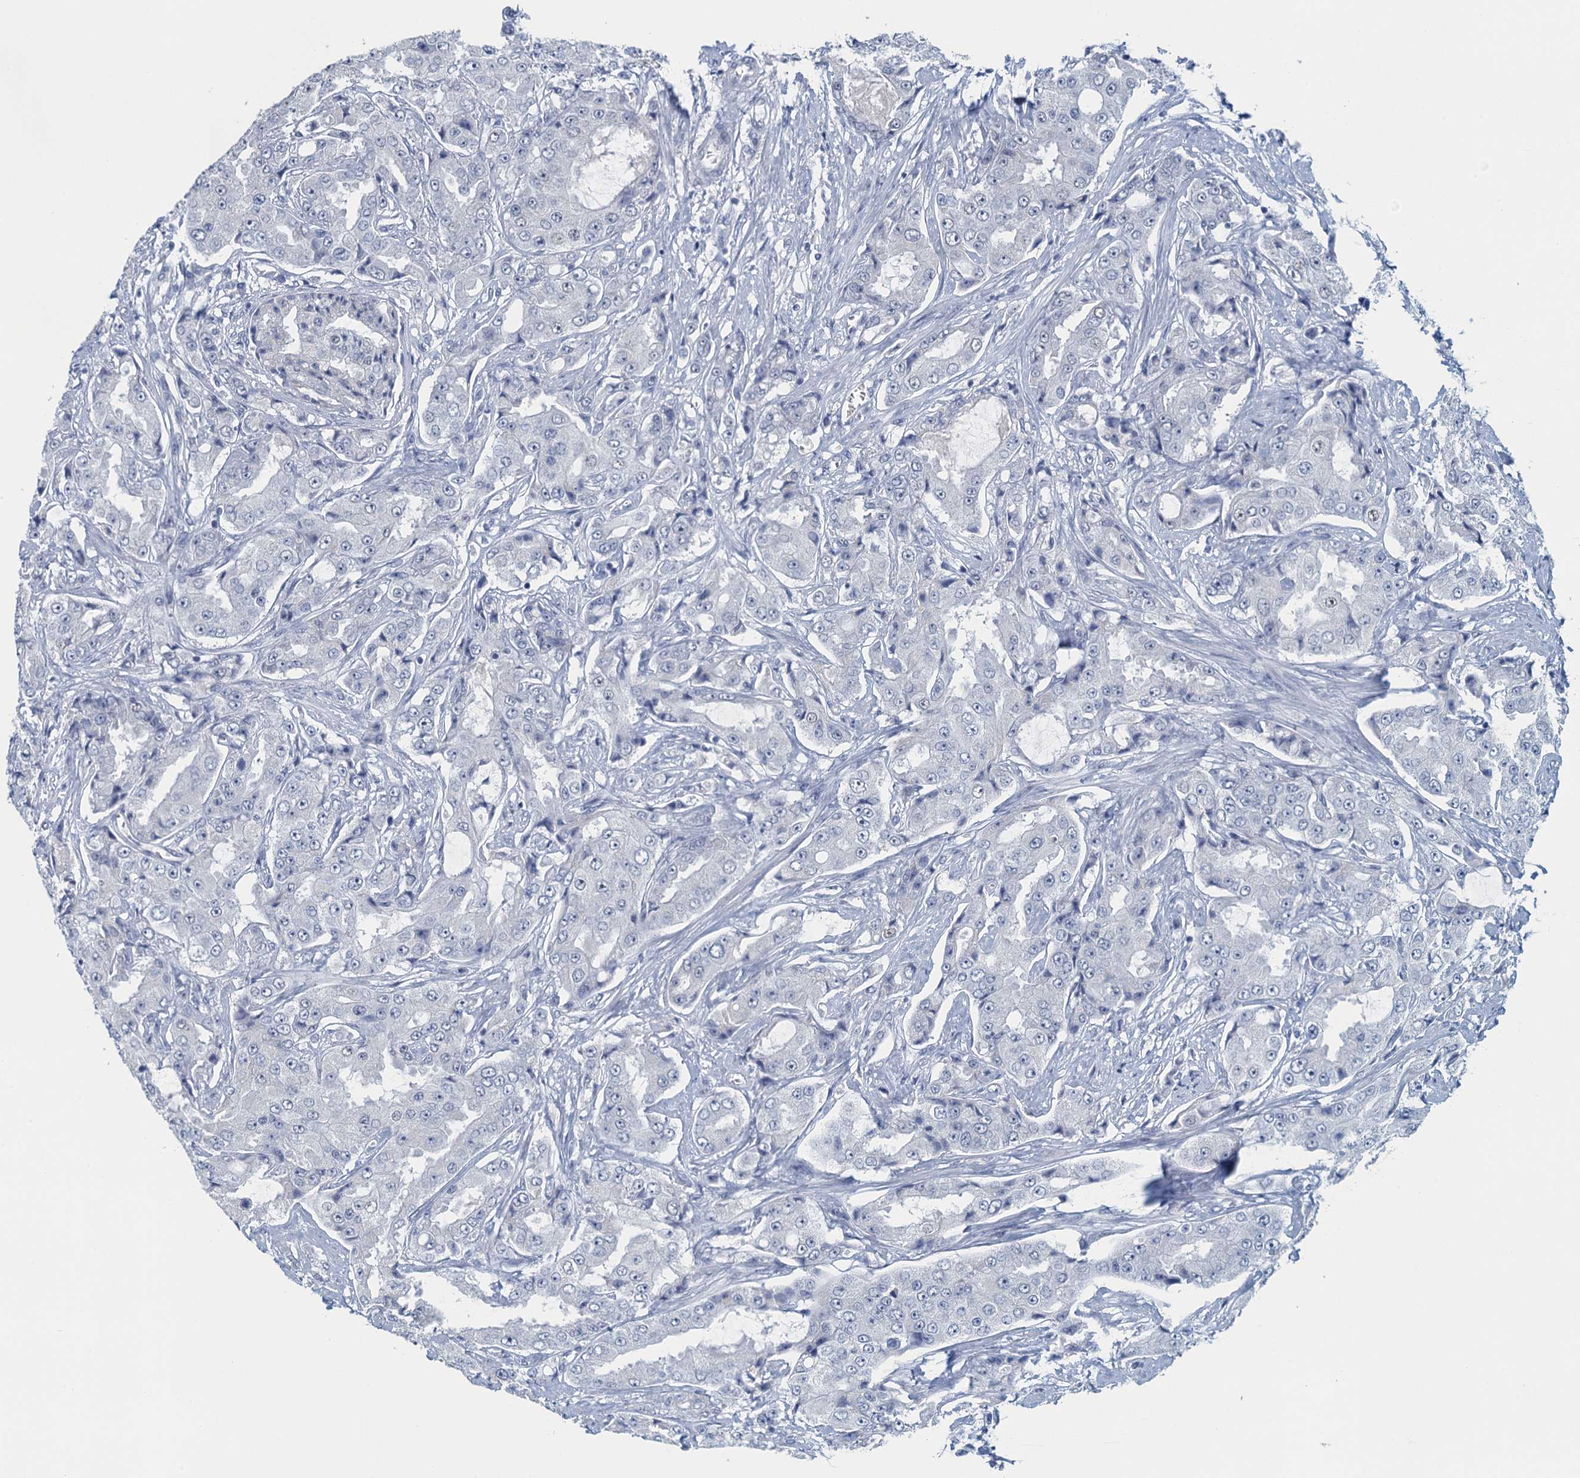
{"staining": {"intensity": "negative", "quantity": "none", "location": "none"}, "tissue": "prostate cancer", "cell_type": "Tumor cells", "image_type": "cancer", "snomed": [{"axis": "morphology", "description": "Adenocarcinoma, High grade"}, {"axis": "topography", "description": "Prostate"}], "caption": "Tumor cells show no significant expression in prostate cancer (high-grade adenocarcinoma). (Brightfield microscopy of DAB (3,3'-diaminobenzidine) immunohistochemistry (IHC) at high magnification).", "gene": "TTLL9", "patient": {"sex": "male", "age": 73}}